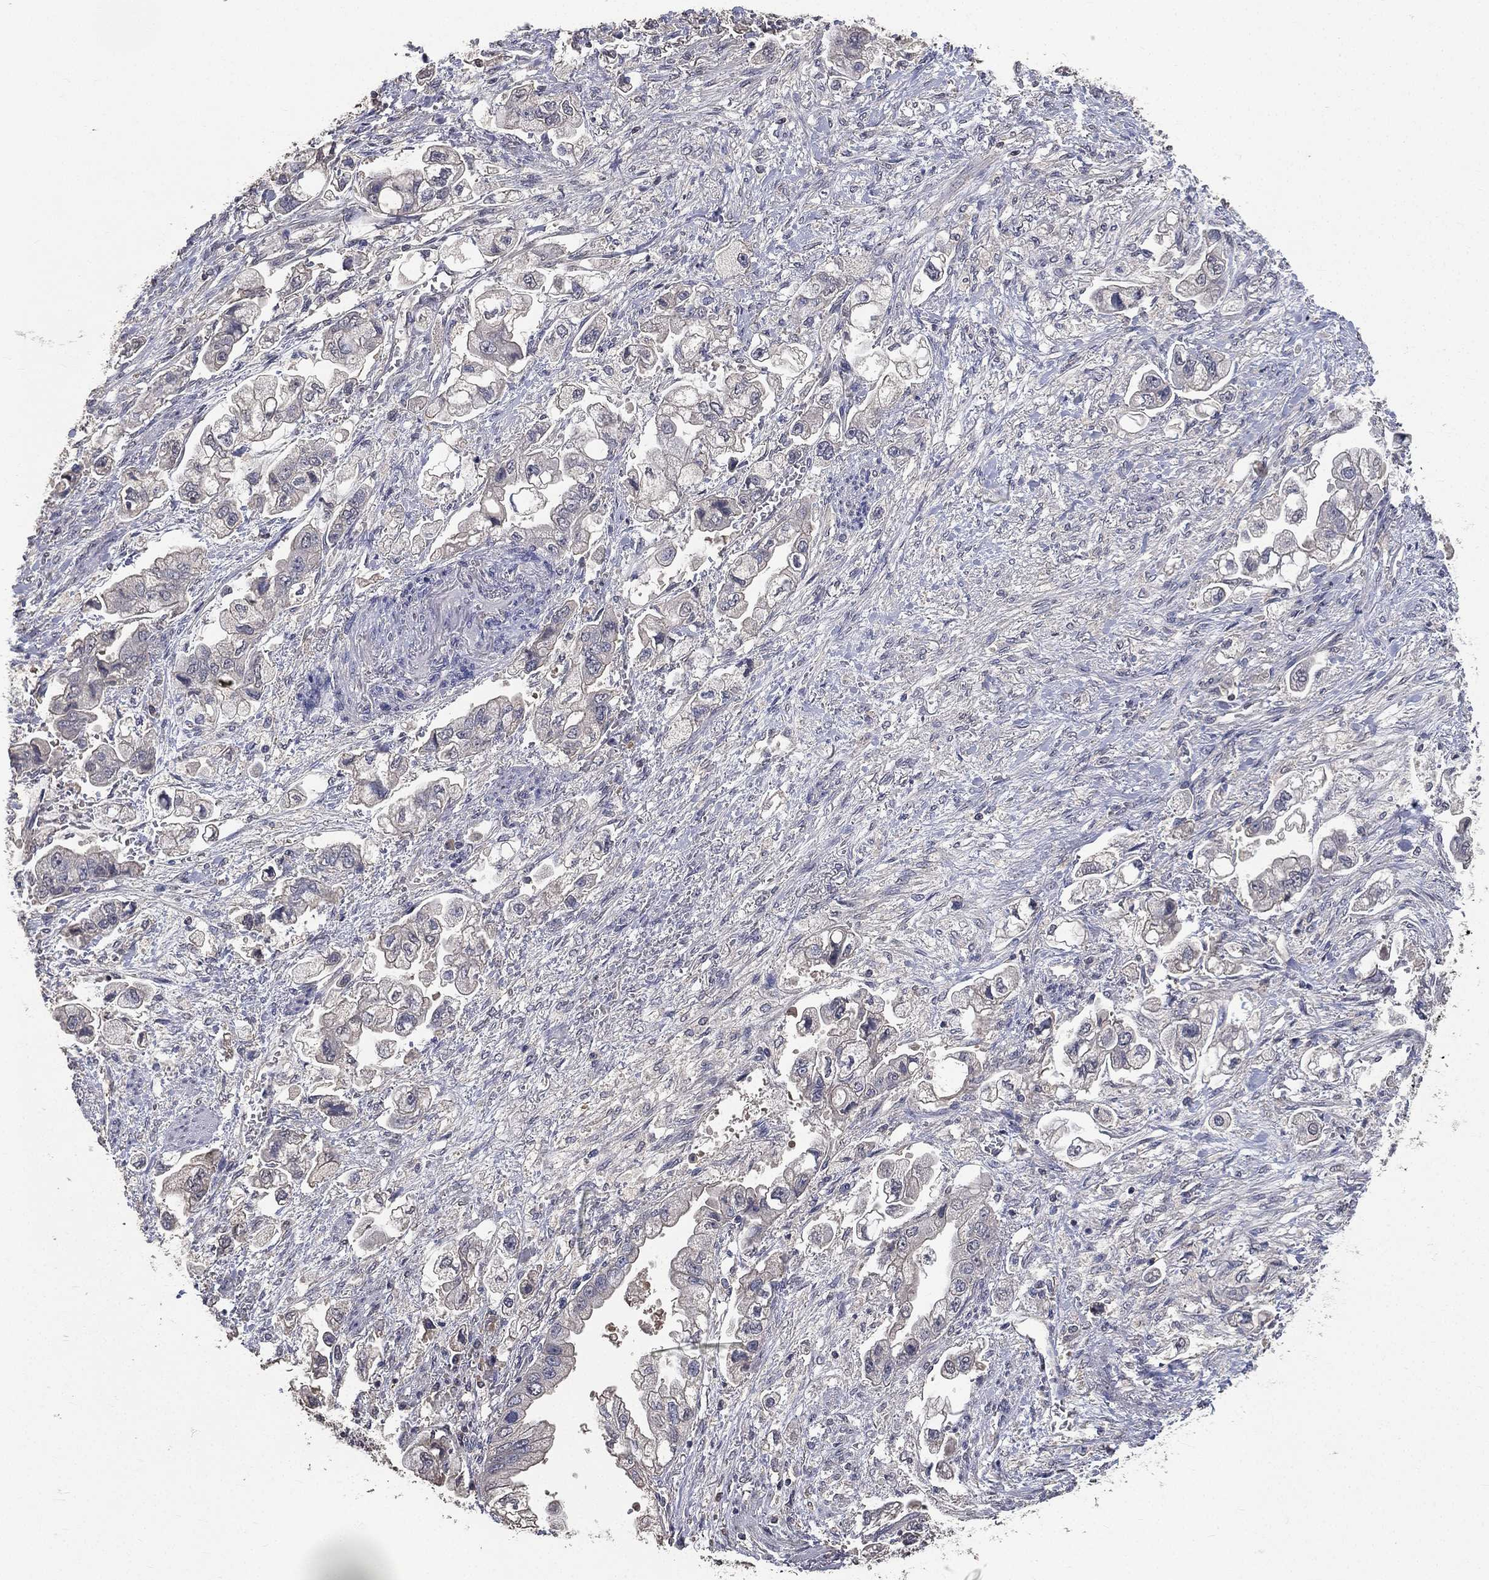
{"staining": {"intensity": "negative", "quantity": "none", "location": "none"}, "tissue": "stomach cancer", "cell_type": "Tumor cells", "image_type": "cancer", "snomed": [{"axis": "morphology", "description": "Normal tissue, NOS"}, {"axis": "morphology", "description": "Adenocarcinoma, NOS"}, {"axis": "topography", "description": "Stomach"}], "caption": "This histopathology image is of stomach adenocarcinoma stained with immunohistochemistry (IHC) to label a protein in brown with the nuclei are counter-stained blue. There is no staining in tumor cells.", "gene": "SNAP25", "patient": {"sex": "male", "age": 62}}